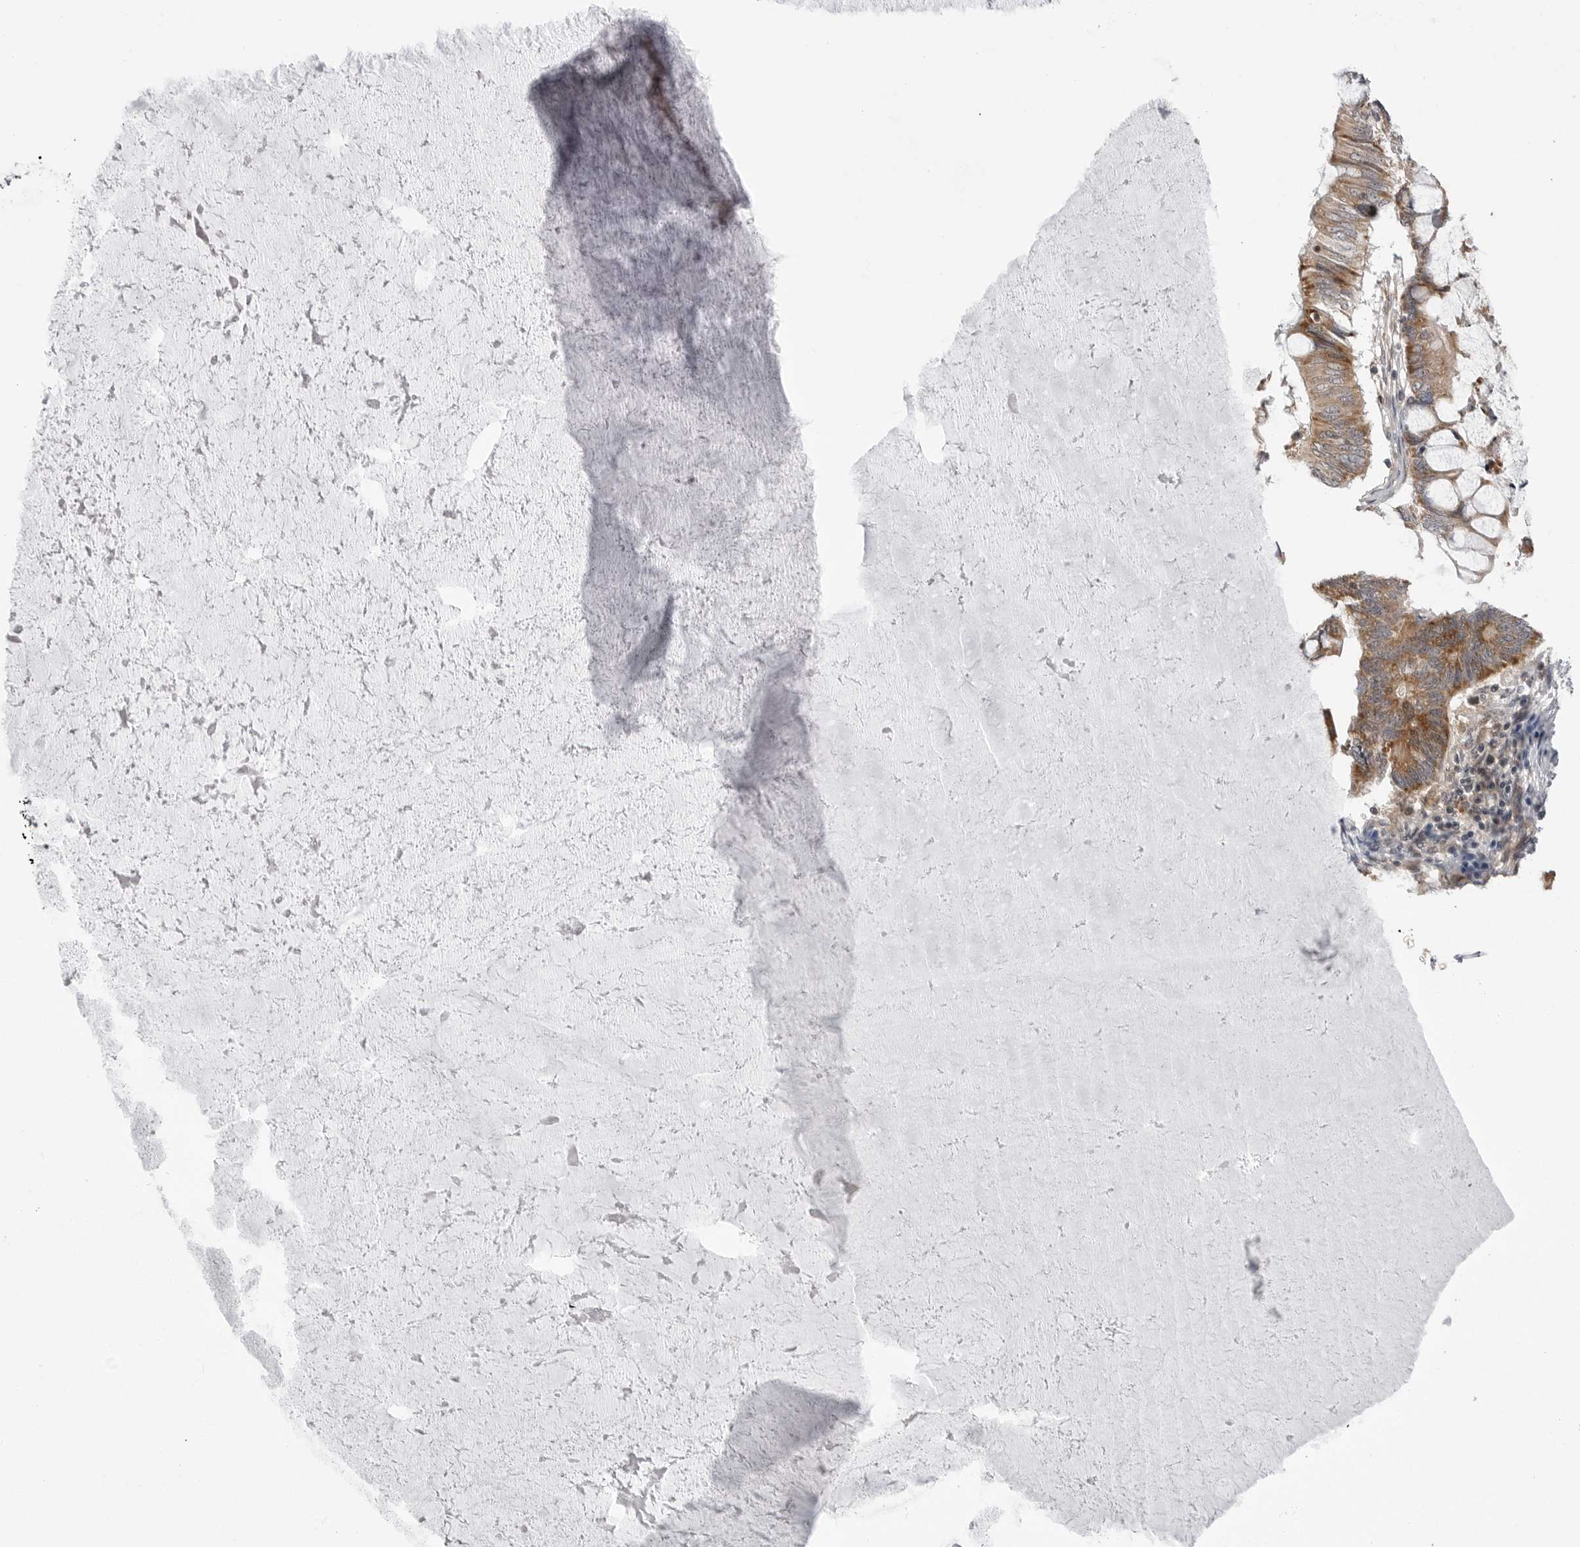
{"staining": {"intensity": "strong", "quantity": "25%-75%", "location": "cytoplasmic/membranous"}, "tissue": "ovarian cancer", "cell_type": "Tumor cells", "image_type": "cancer", "snomed": [{"axis": "morphology", "description": "Cystadenocarcinoma, mucinous, NOS"}, {"axis": "topography", "description": "Ovary"}], "caption": "Ovarian cancer (mucinous cystadenocarcinoma) stained for a protein (brown) displays strong cytoplasmic/membranous positive staining in about 25%-75% of tumor cells.", "gene": "CCDC18", "patient": {"sex": "female", "age": 61}}